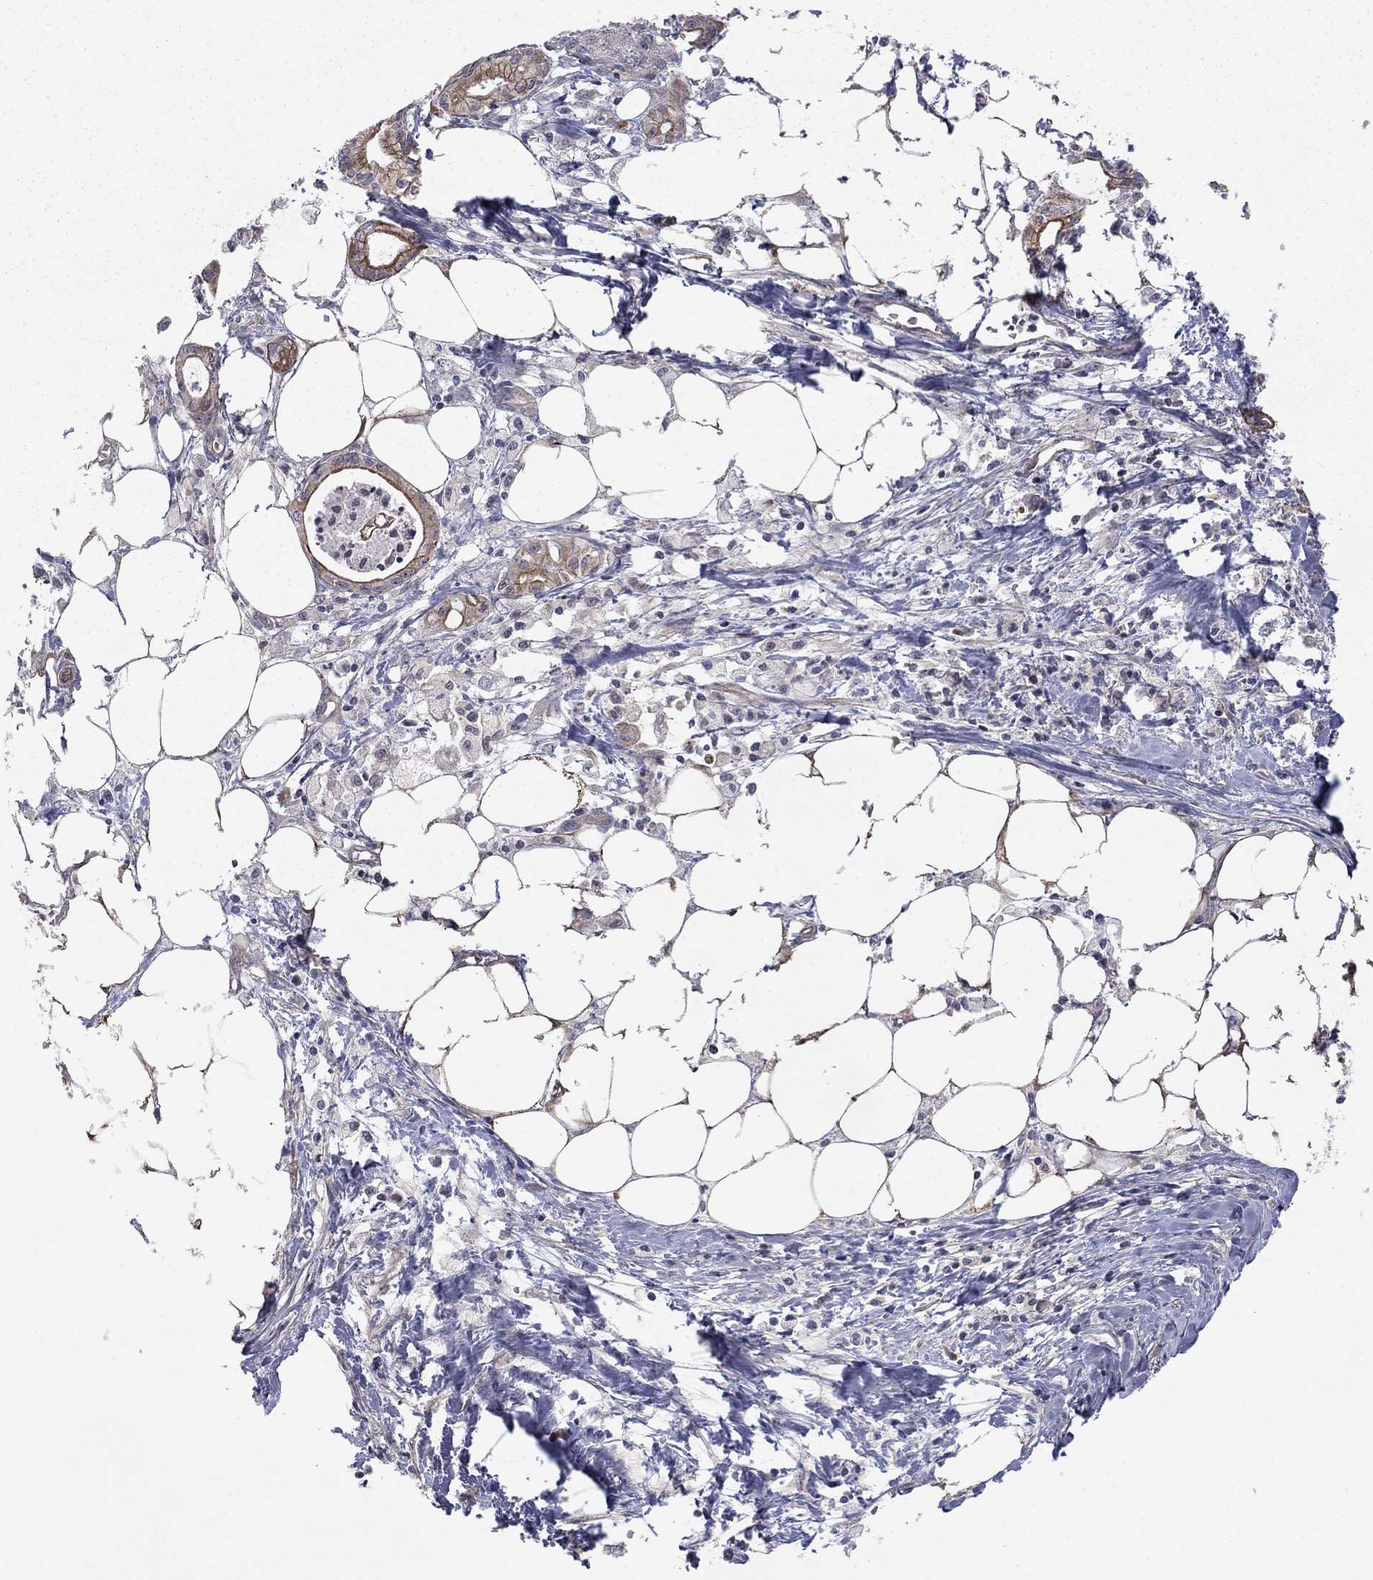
{"staining": {"intensity": "moderate", "quantity": "25%-75%", "location": "cytoplasmic/membranous"}, "tissue": "pancreatic cancer", "cell_type": "Tumor cells", "image_type": "cancer", "snomed": [{"axis": "morphology", "description": "Adenocarcinoma, NOS"}, {"axis": "topography", "description": "Pancreas"}], "caption": "Tumor cells exhibit moderate cytoplasmic/membranous staining in approximately 25%-75% of cells in pancreatic adenocarcinoma.", "gene": "BCL11A", "patient": {"sex": "male", "age": 71}}